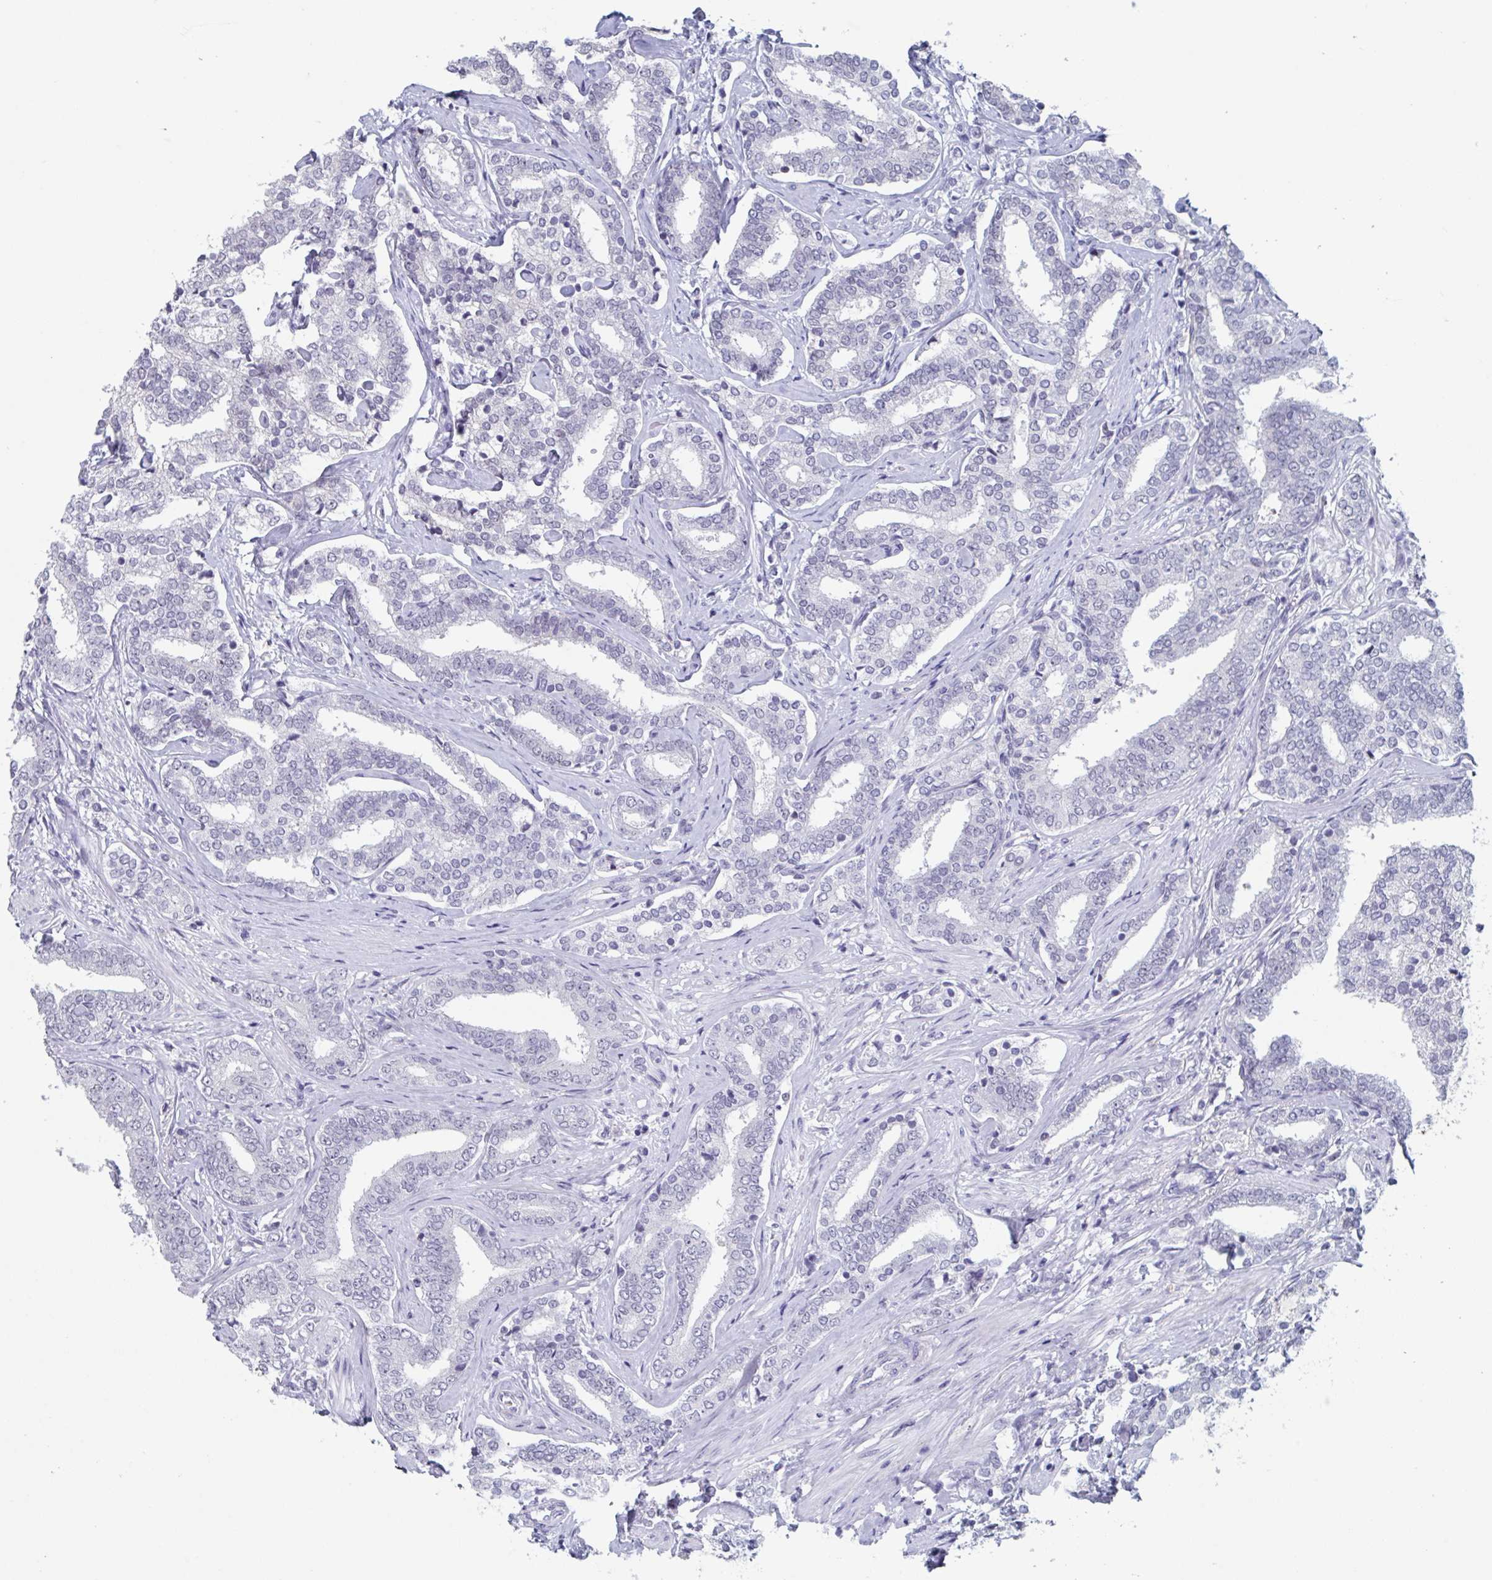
{"staining": {"intensity": "negative", "quantity": "none", "location": "none"}, "tissue": "prostate cancer", "cell_type": "Tumor cells", "image_type": "cancer", "snomed": [{"axis": "morphology", "description": "Adenocarcinoma, High grade"}, {"axis": "topography", "description": "Prostate"}], "caption": "This is an IHC micrograph of human prostate adenocarcinoma (high-grade). There is no staining in tumor cells.", "gene": "KDM4D", "patient": {"sex": "male", "age": 72}}